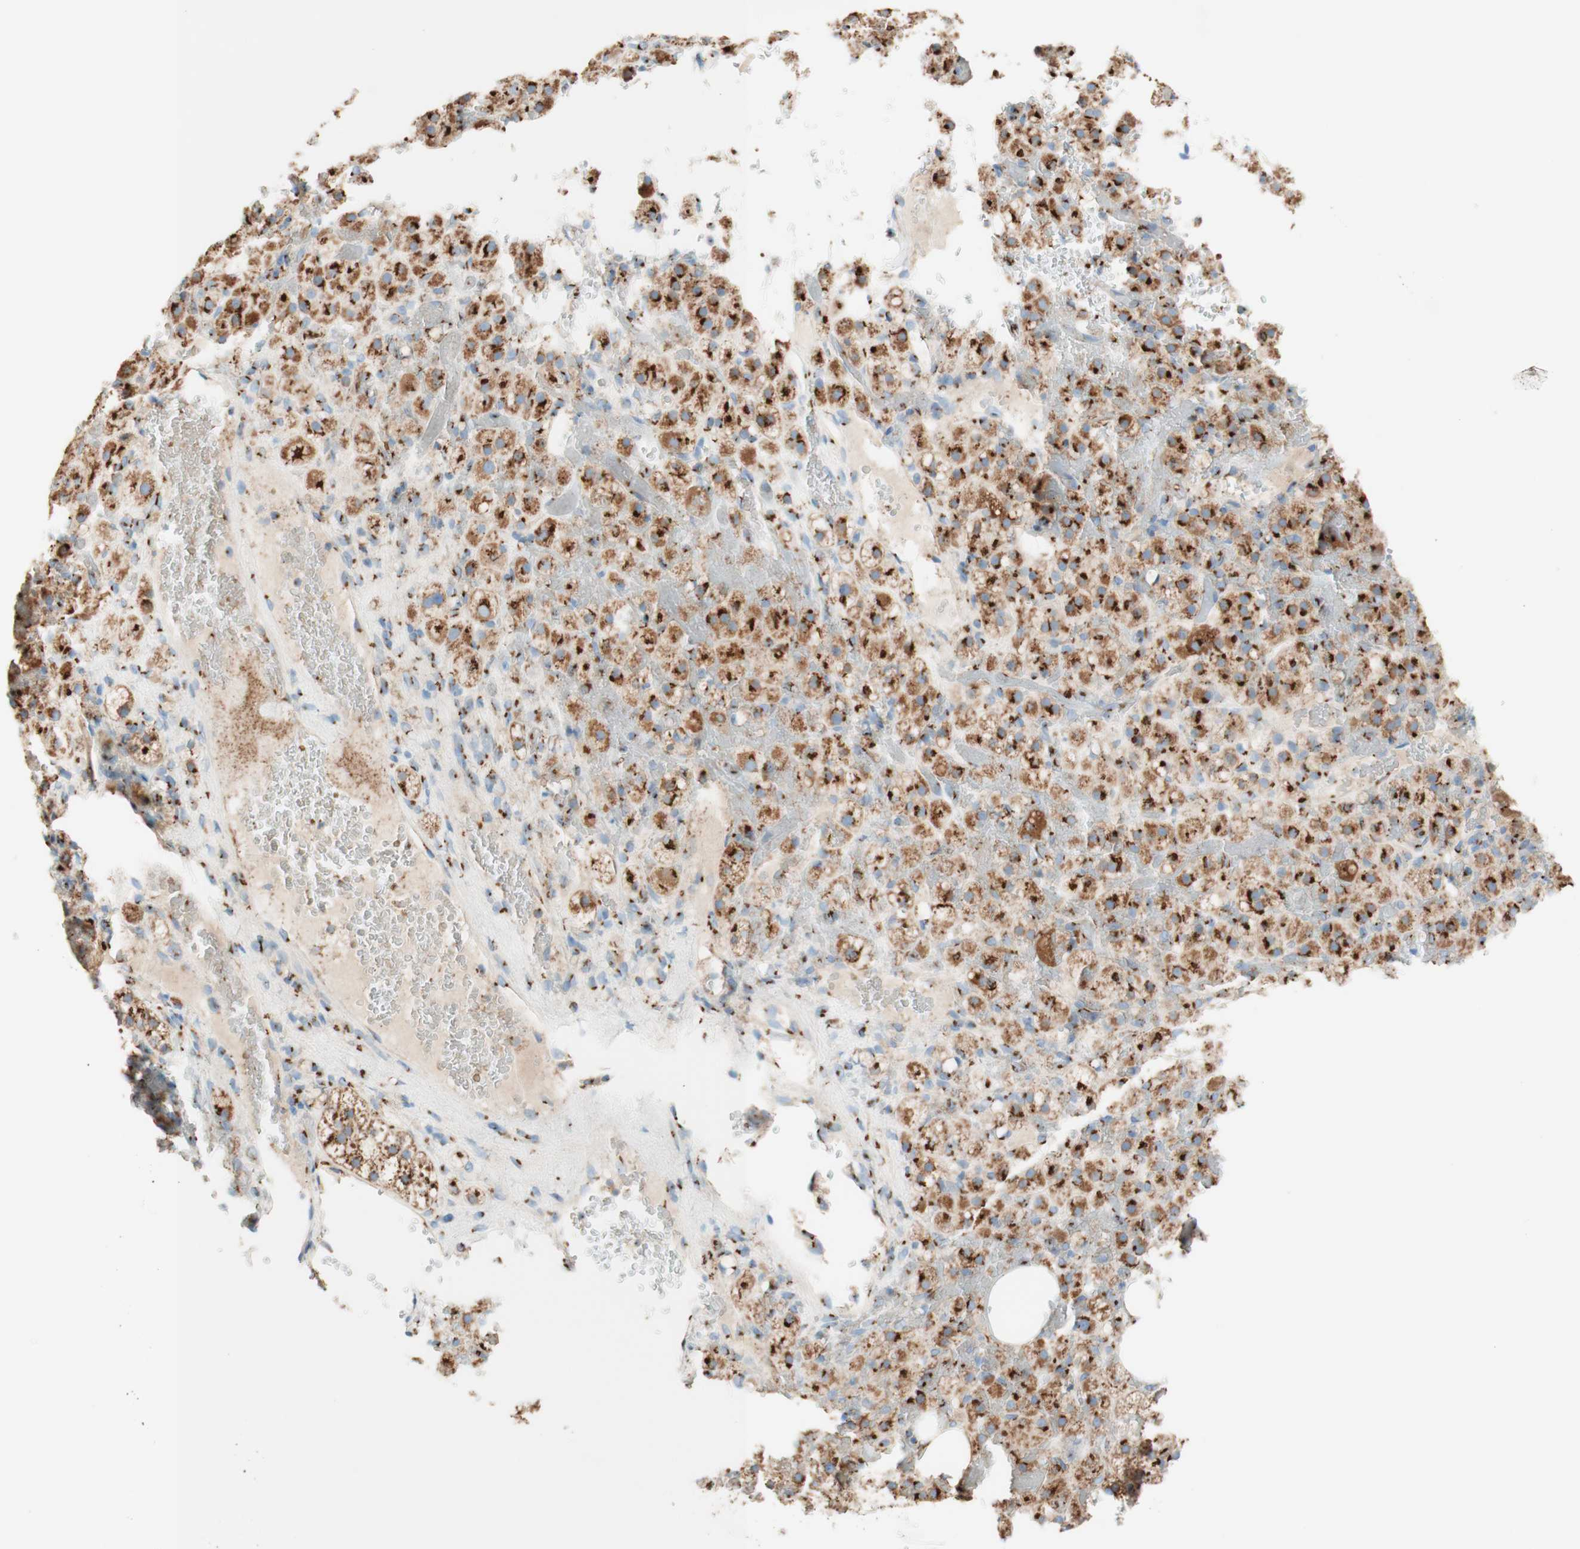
{"staining": {"intensity": "strong", "quantity": ">75%", "location": "cytoplasmic/membranous"}, "tissue": "adrenal gland", "cell_type": "Glandular cells", "image_type": "normal", "snomed": [{"axis": "morphology", "description": "Normal tissue, NOS"}, {"axis": "topography", "description": "Adrenal gland"}], "caption": "A photomicrograph of human adrenal gland stained for a protein exhibits strong cytoplasmic/membranous brown staining in glandular cells. (Stains: DAB (3,3'-diaminobenzidine) in brown, nuclei in blue, Microscopy: brightfield microscopy at high magnification).", "gene": "GOLGB1", "patient": {"sex": "female", "age": 59}}